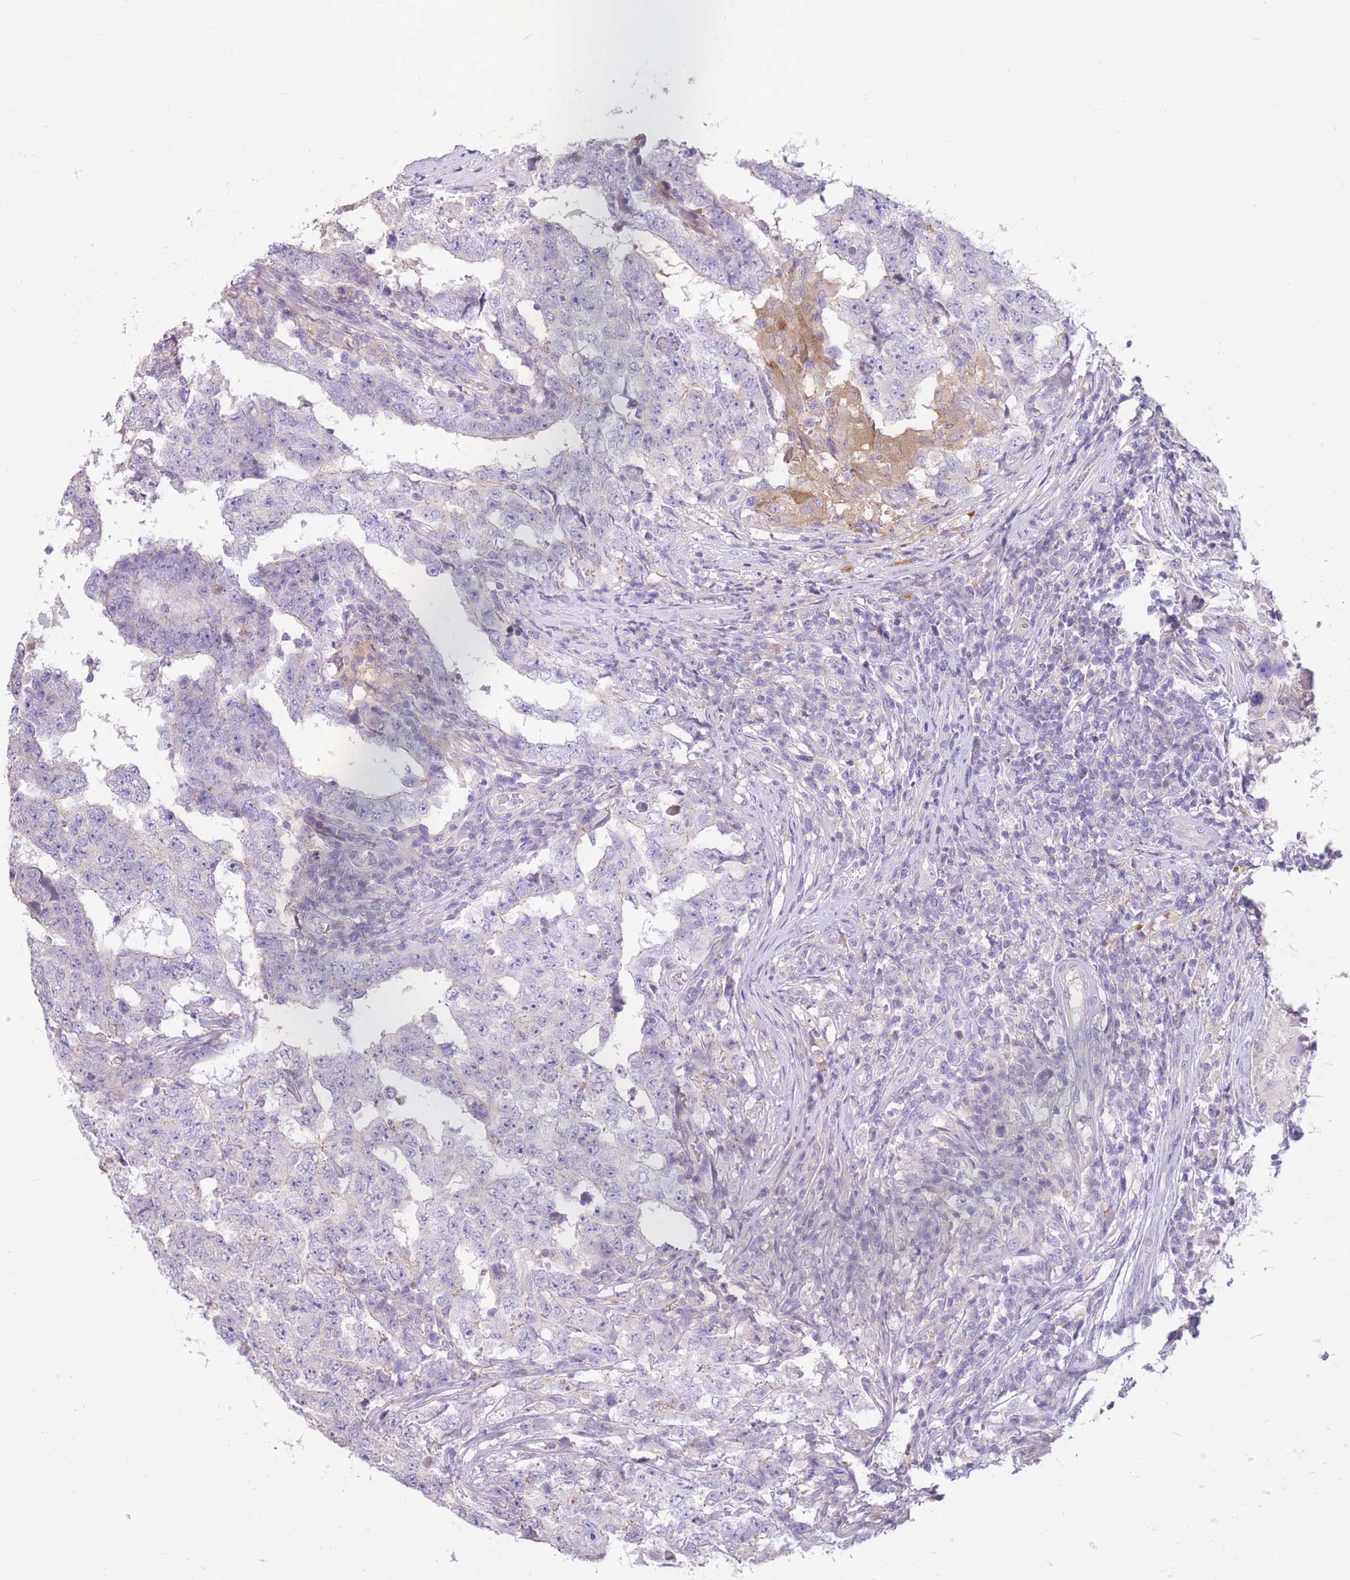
{"staining": {"intensity": "negative", "quantity": "none", "location": "none"}, "tissue": "testis cancer", "cell_type": "Tumor cells", "image_type": "cancer", "snomed": [{"axis": "morphology", "description": "Carcinoma, Embryonal, NOS"}, {"axis": "topography", "description": "Testis"}], "caption": "There is no significant expression in tumor cells of testis cancer (embryonal carcinoma).", "gene": "OR5T1", "patient": {"sex": "male", "age": 25}}